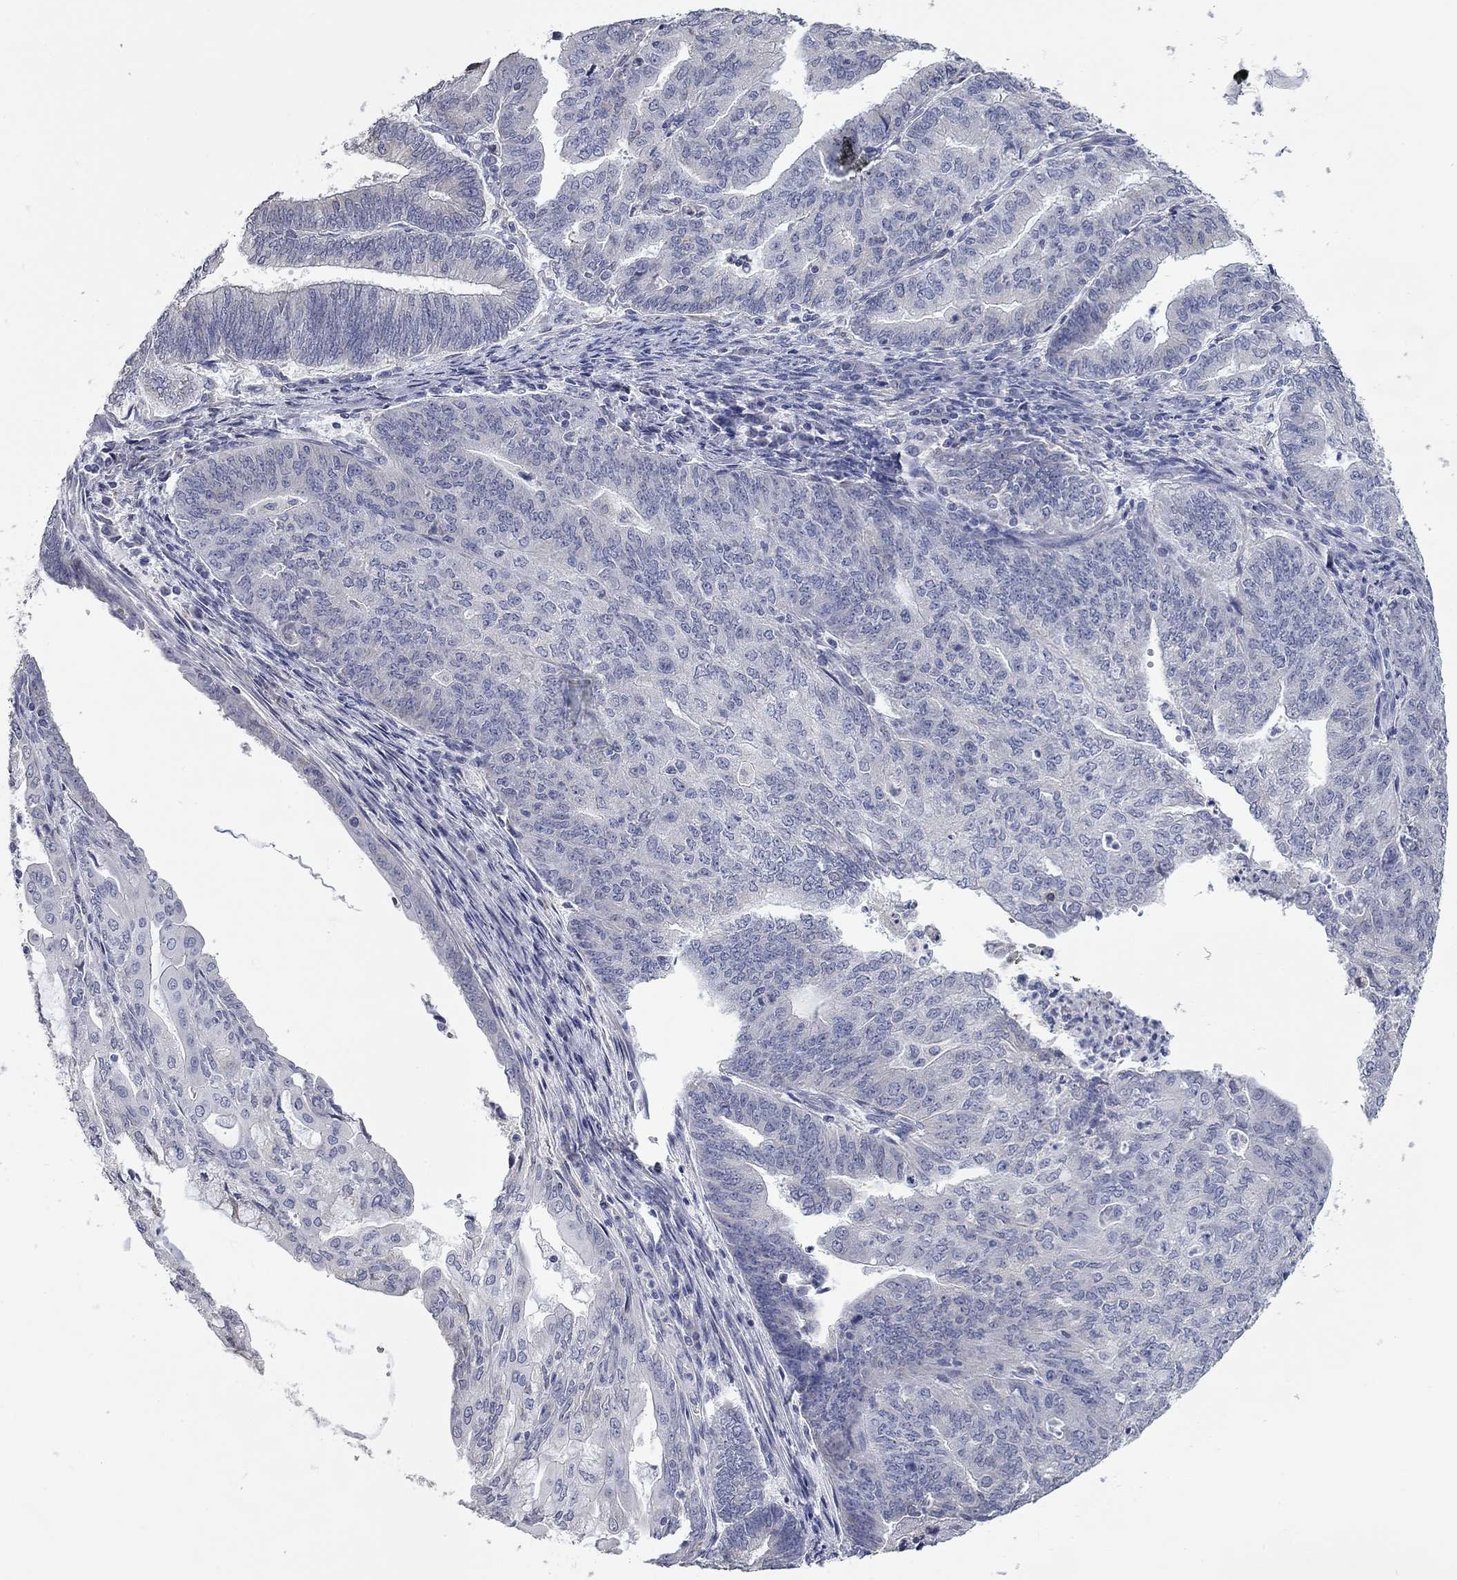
{"staining": {"intensity": "negative", "quantity": "none", "location": "none"}, "tissue": "endometrial cancer", "cell_type": "Tumor cells", "image_type": "cancer", "snomed": [{"axis": "morphology", "description": "Adenocarcinoma, NOS"}, {"axis": "topography", "description": "Endometrium"}], "caption": "DAB immunohistochemical staining of human endometrial cancer demonstrates no significant expression in tumor cells. (Immunohistochemistry, brightfield microscopy, high magnification).", "gene": "XAGE2", "patient": {"sex": "female", "age": 82}}